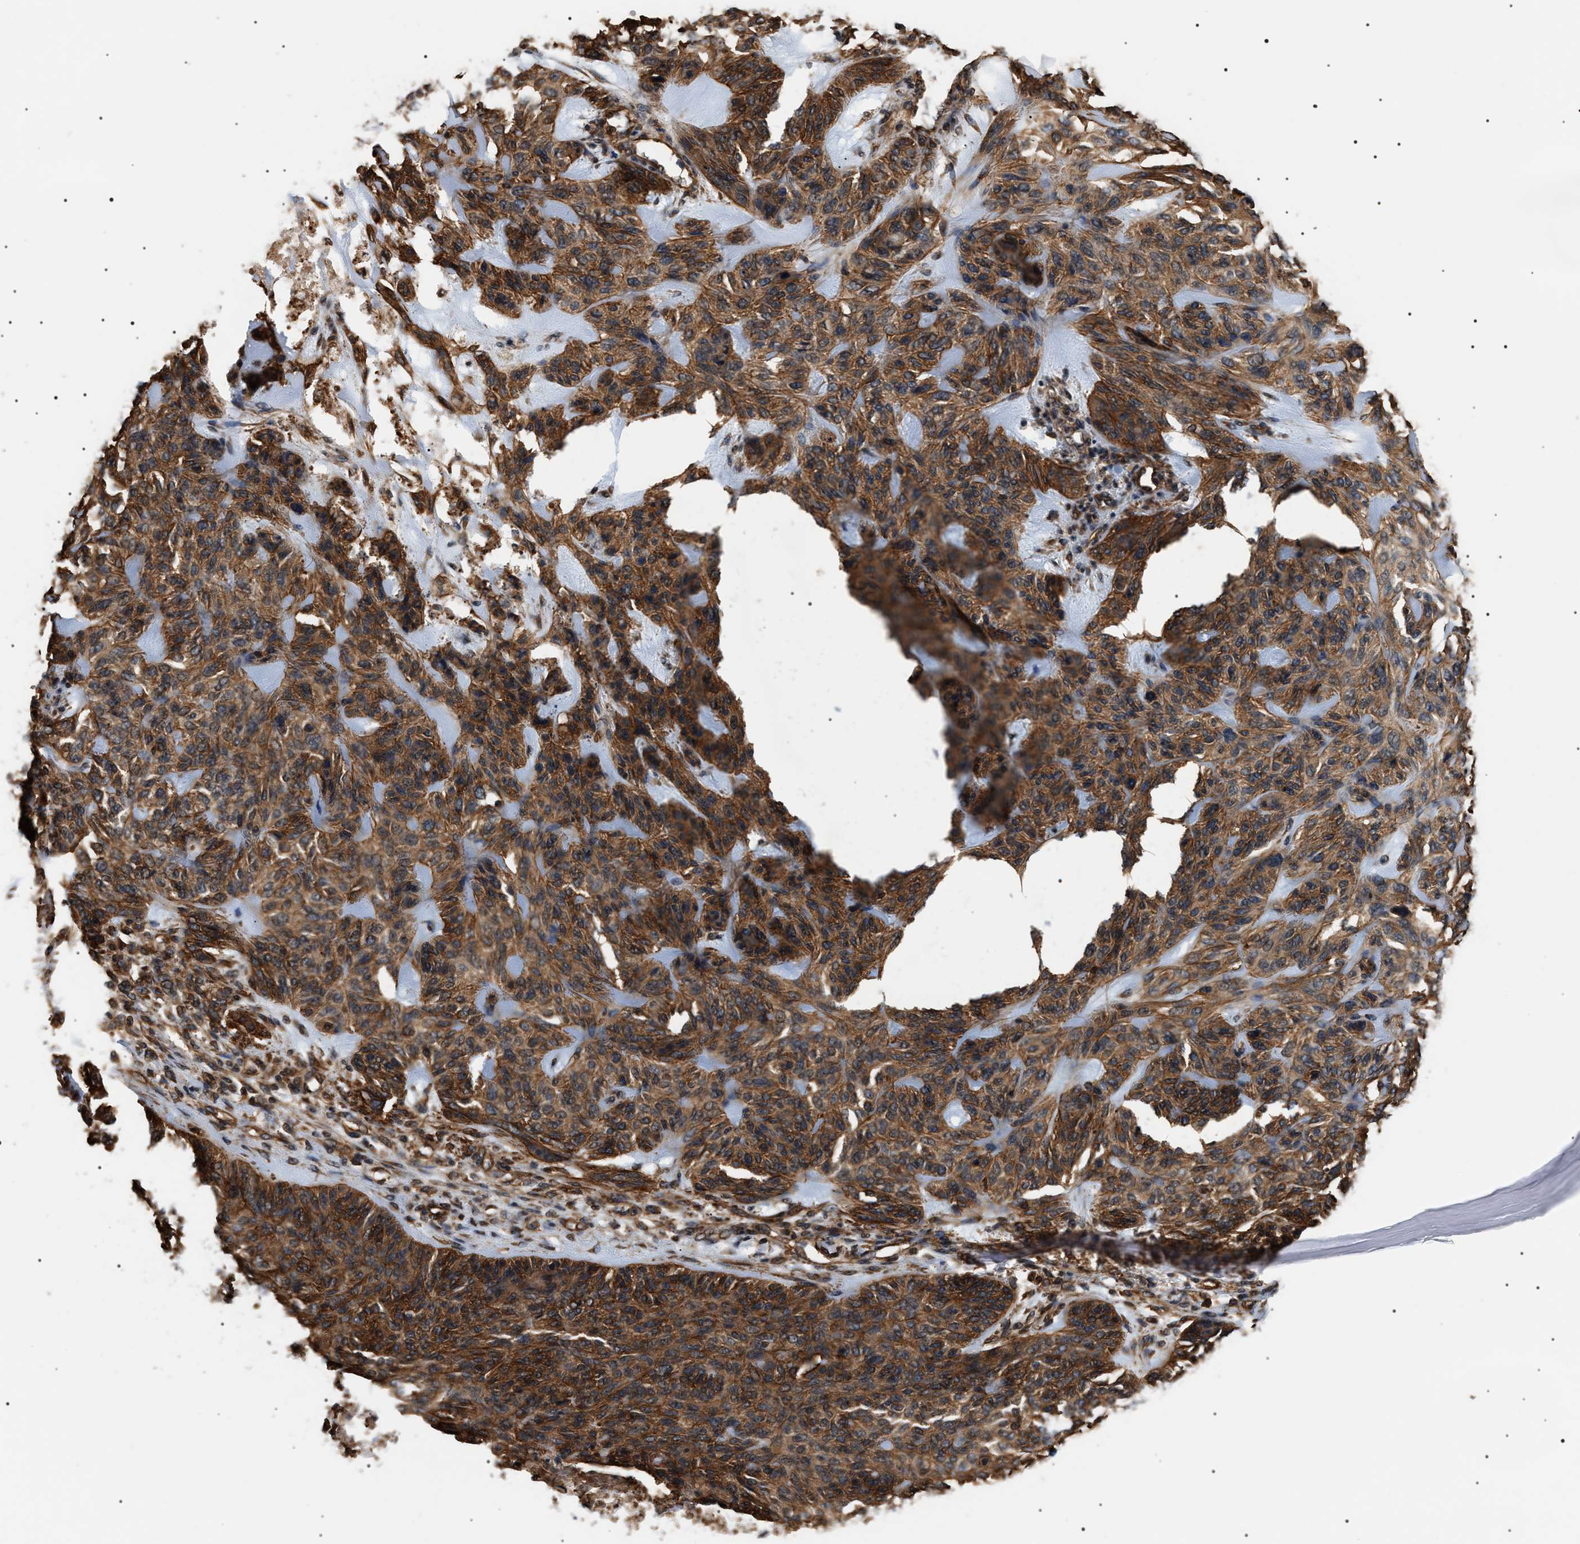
{"staining": {"intensity": "moderate", "quantity": ">75%", "location": "cytoplasmic/membranous"}, "tissue": "skin cancer", "cell_type": "Tumor cells", "image_type": "cancer", "snomed": [{"axis": "morphology", "description": "Basal cell carcinoma"}, {"axis": "topography", "description": "Skin"}], "caption": "High-magnification brightfield microscopy of skin cancer stained with DAB (3,3'-diaminobenzidine) (brown) and counterstained with hematoxylin (blue). tumor cells exhibit moderate cytoplasmic/membranous positivity is seen in approximately>75% of cells.", "gene": "SH3GLB2", "patient": {"sex": "male", "age": 55}}